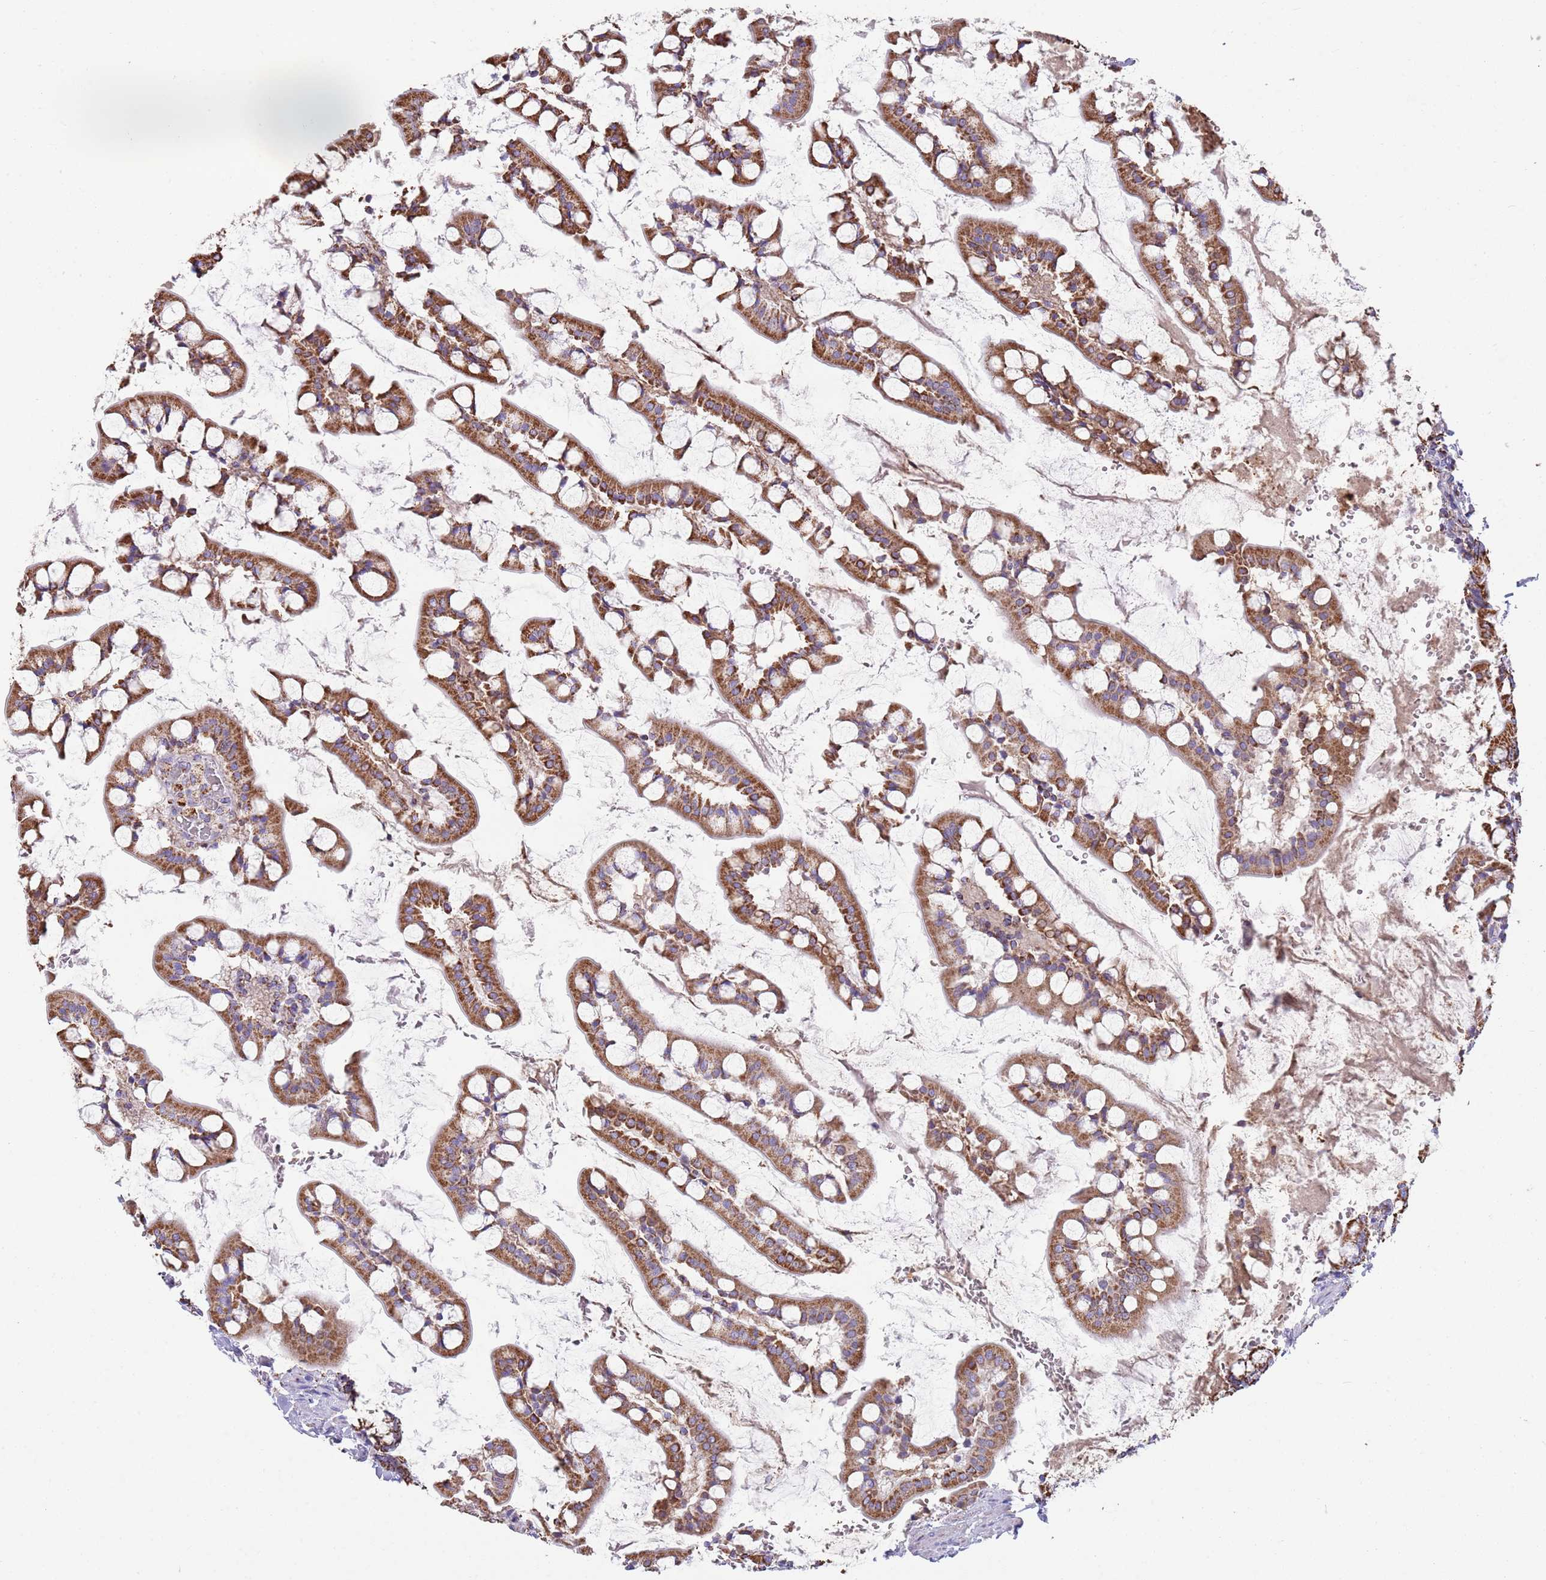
{"staining": {"intensity": "strong", "quantity": ">75%", "location": "cytoplasmic/membranous"}, "tissue": "small intestine", "cell_type": "Glandular cells", "image_type": "normal", "snomed": [{"axis": "morphology", "description": "Normal tissue, NOS"}, {"axis": "topography", "description": "Small intestine"}], "caption": "Immunohistochemistry staining of unremarkable small intestine, which displays high levels of strong cytoplasmic/membranous staining in about >75% of glandular cells indicating strong cytoplasmic/membranous protein staining. The staining was performed using DAB (3,3'-diaminobenzidine) (brown) for protein detection and nuclei were counterstained in hematoxylin (blue).", "gene": "TTLL1", "patient": {"sex": "male", "age": 52}}